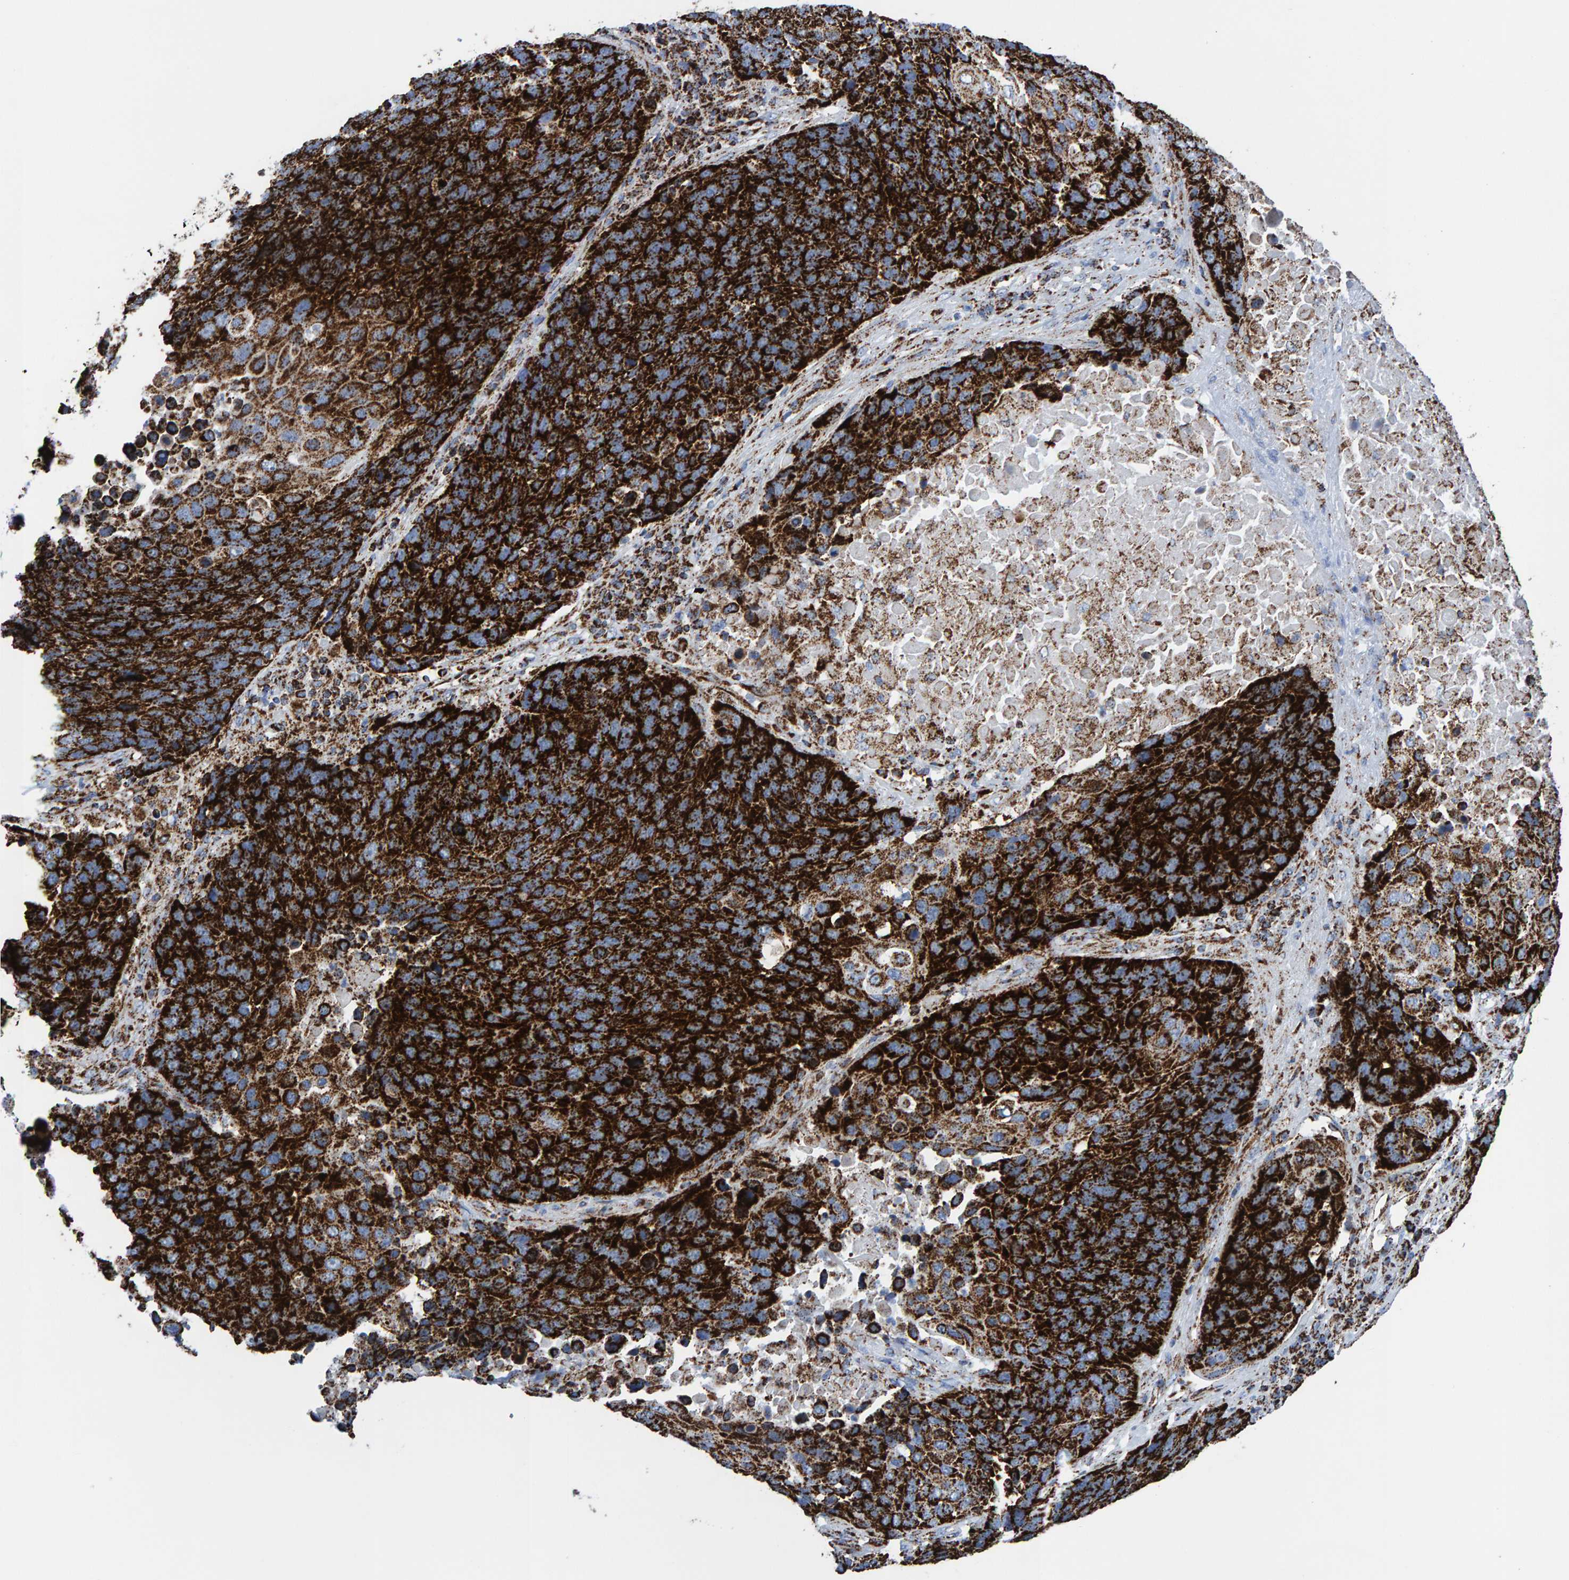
{"staining": {"intensity": "strong", "quantity": ">75%", "location": "cytoplasmic/membranous"}, "tissue": "lung cancer", "cell_type": "Tumor cells", "image_type": "cancer", "snomed": [{"axis": "morphology", "description": "Squamous cell carcinoma, NOS"}, {"axis": "topography", "description": "Lung"}], "caption": "Approximately >75% of tumor cells in squamous cell carcinoma (lung) reveal strong cytoplasmic/membranous protein staining as visualized by brown immunohistochemical staining.", "gene": "ENSG00000262660", "patient": {"sex": "male", "age": 66}}